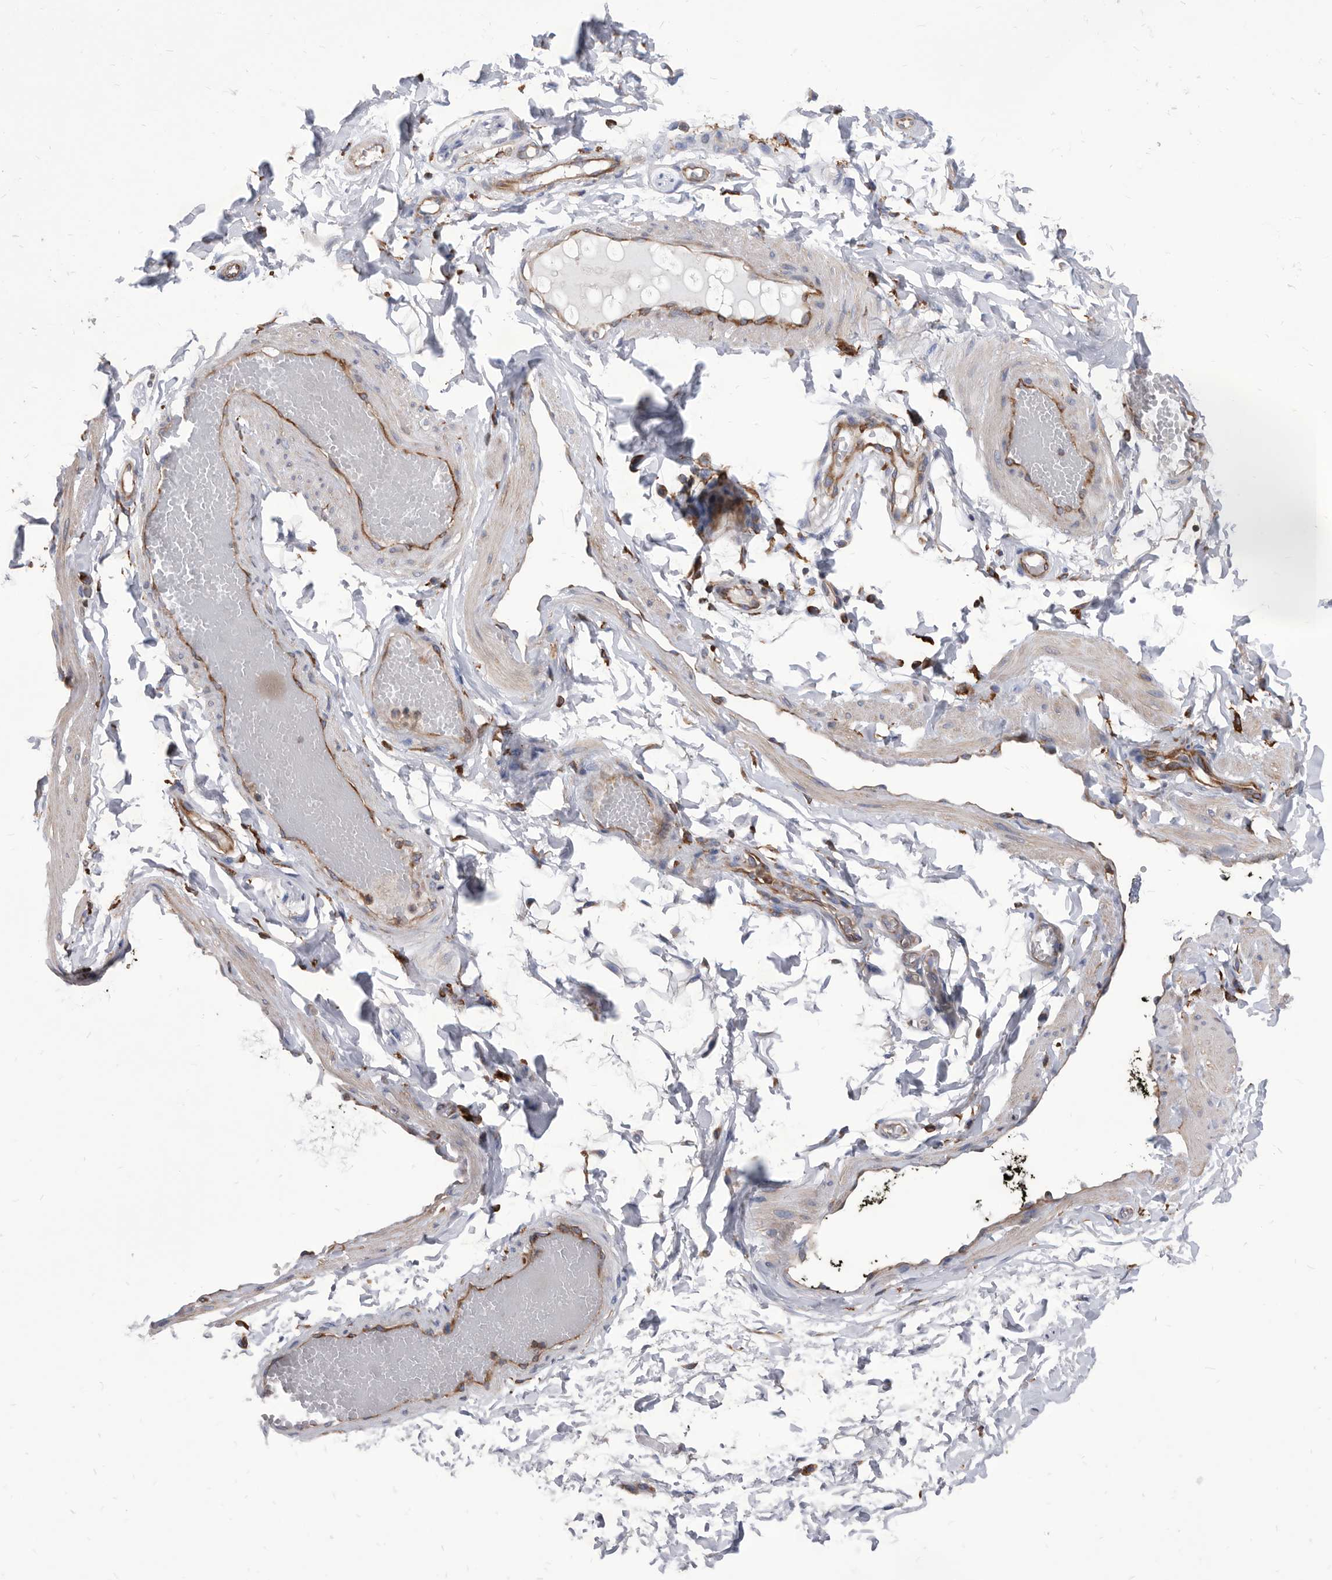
{"staining": {"intensity": "negative", "quantity": "none", "location": "none"}, "tissue": "adipose tissue", "cell_type": "Adipocytes", "image_type": "normal", "snomed": [{"axis": "morphology", "description": "Normal tissue, NOS"}, {"axis": "topography", "description": "Adipose tissue"}, {"axis": "topography", "description": "Vascular tissue"}, {"axis": "topography", "description": "Peripheral nerve tissue"}], "caption": "There is no significant staining in adipocytes of adipose tissue. (DAB (3,3'-diaminobenzidine) immunohistochemistry visualized using brightfield microscopy, high magnification).", "gene": "SMG7", "patient": {"sex": "male", "age": 25}}